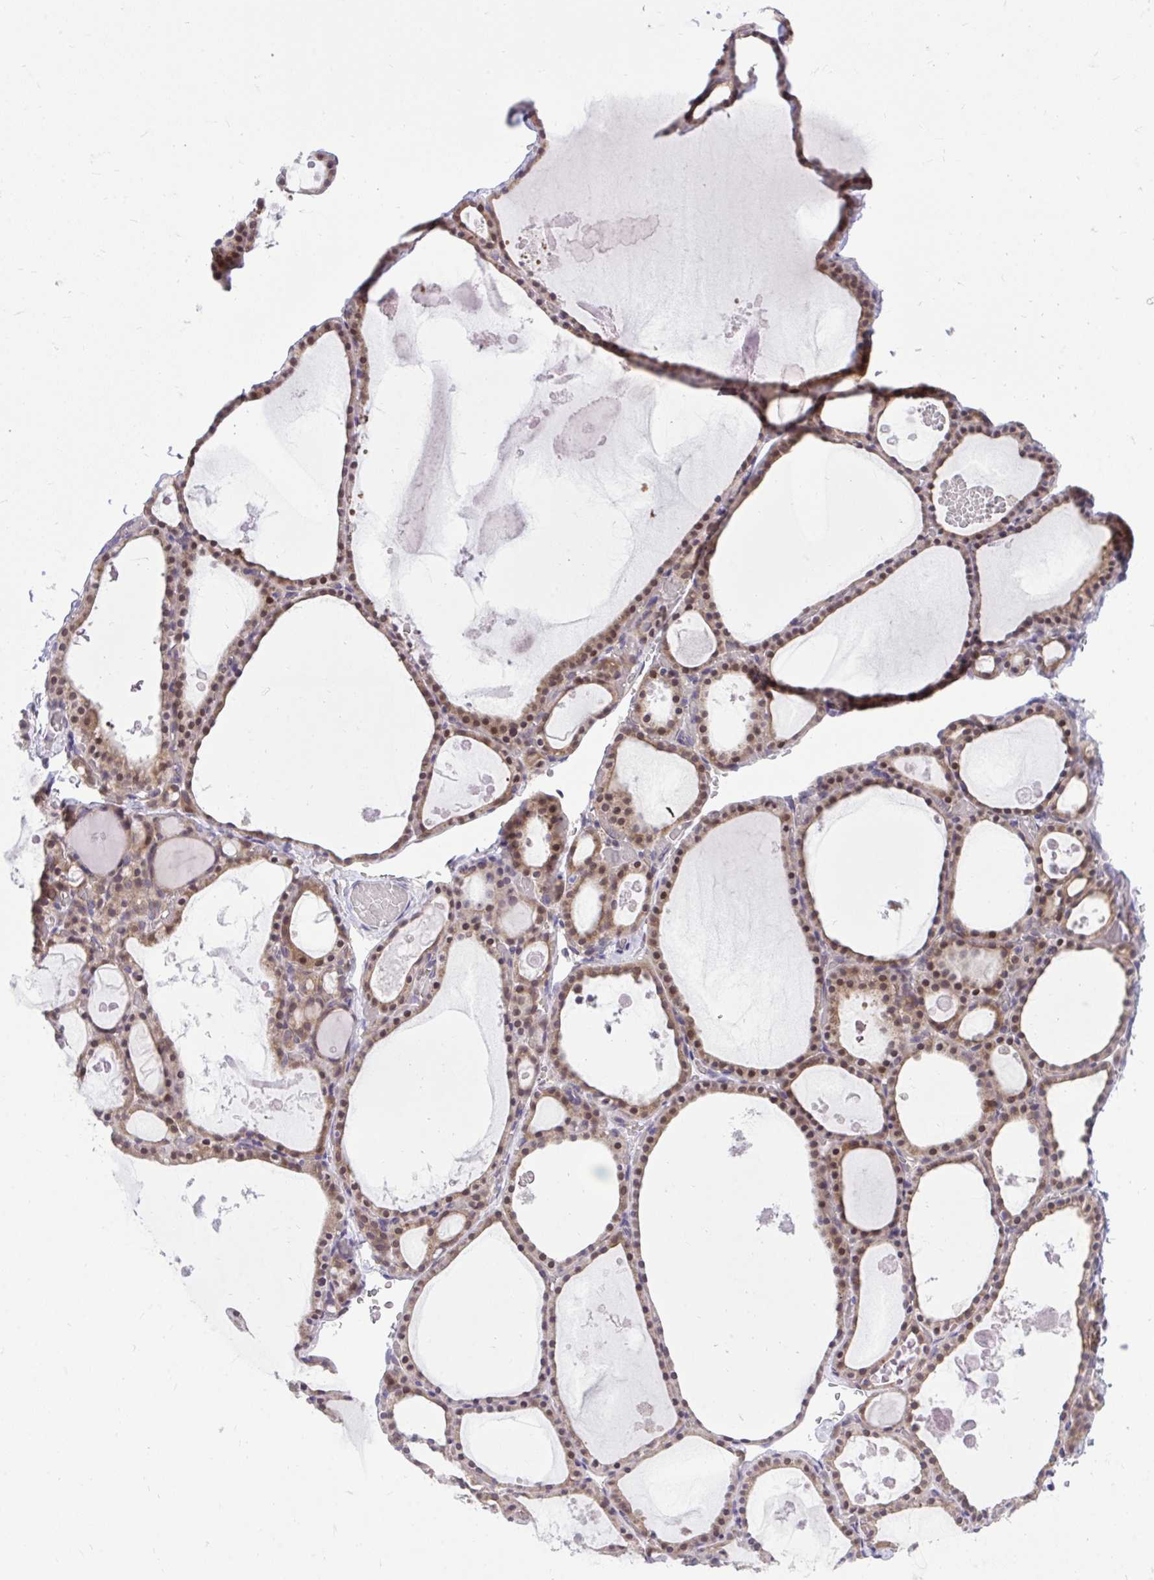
{"staining": {"intensity": "moderate", "quantity": ">75%", "location": "cytoplasmic/membranous,nuclear"}, "tissue": "thyroid gland", "cell_type": "Glandular cells", "image_type": "normal", "snomed": [{"axis": "morphology", "description": "Normal tissue, NOS"}, {"axis": "topography", "description": "Thyroid gland"}], "caption": "The photomicrograph exhibits a brown stain indicating the presence of a protein in the cytoplasmic/membranous,nuclear of glandular cells in thyroid gland.", "gene": "CEACAM18", "patient": {"sex": "male", "age": 56}}